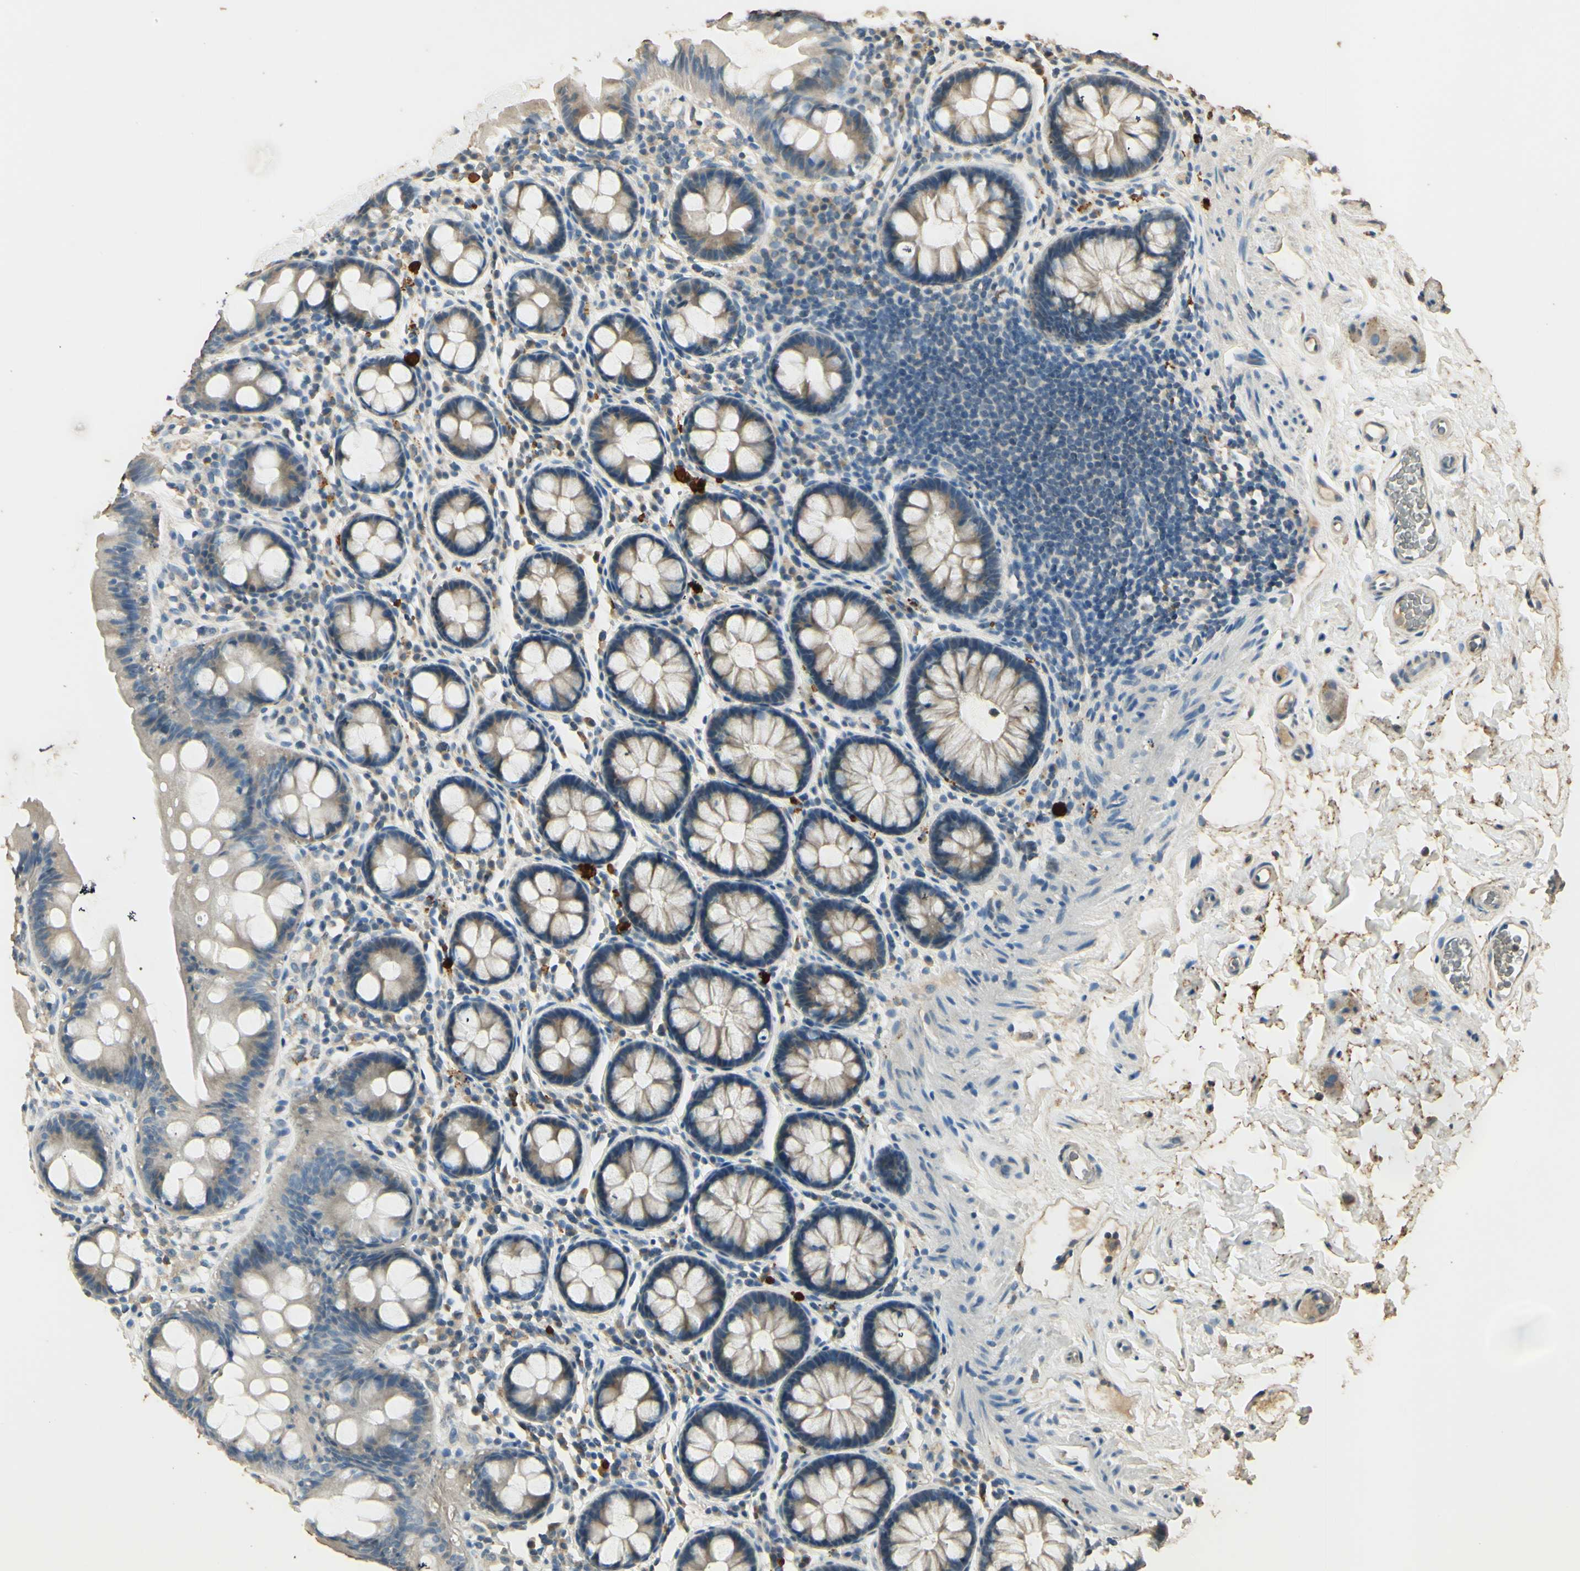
{"staining": {"intensity": "weak", "quantity": "25%-75%", "location": "cytoplasmic/membranous"}, "tissue": "colon", "cell_type": "Endothelial cells", "image_type": "normal", "snomed": [{"axis": "morphology", "description": "Normal tissue, NOS"}, {"axis": "topography", "description": "Colon"}], "caption": "DAB immunohistochemical staining of normal human colon shows weak cytoplasmic/membranous protein staining in about 25%-75% of endothelial cells.", "gene": "ARHGEF17", "patient": {"sex": "female", "age": 80}}